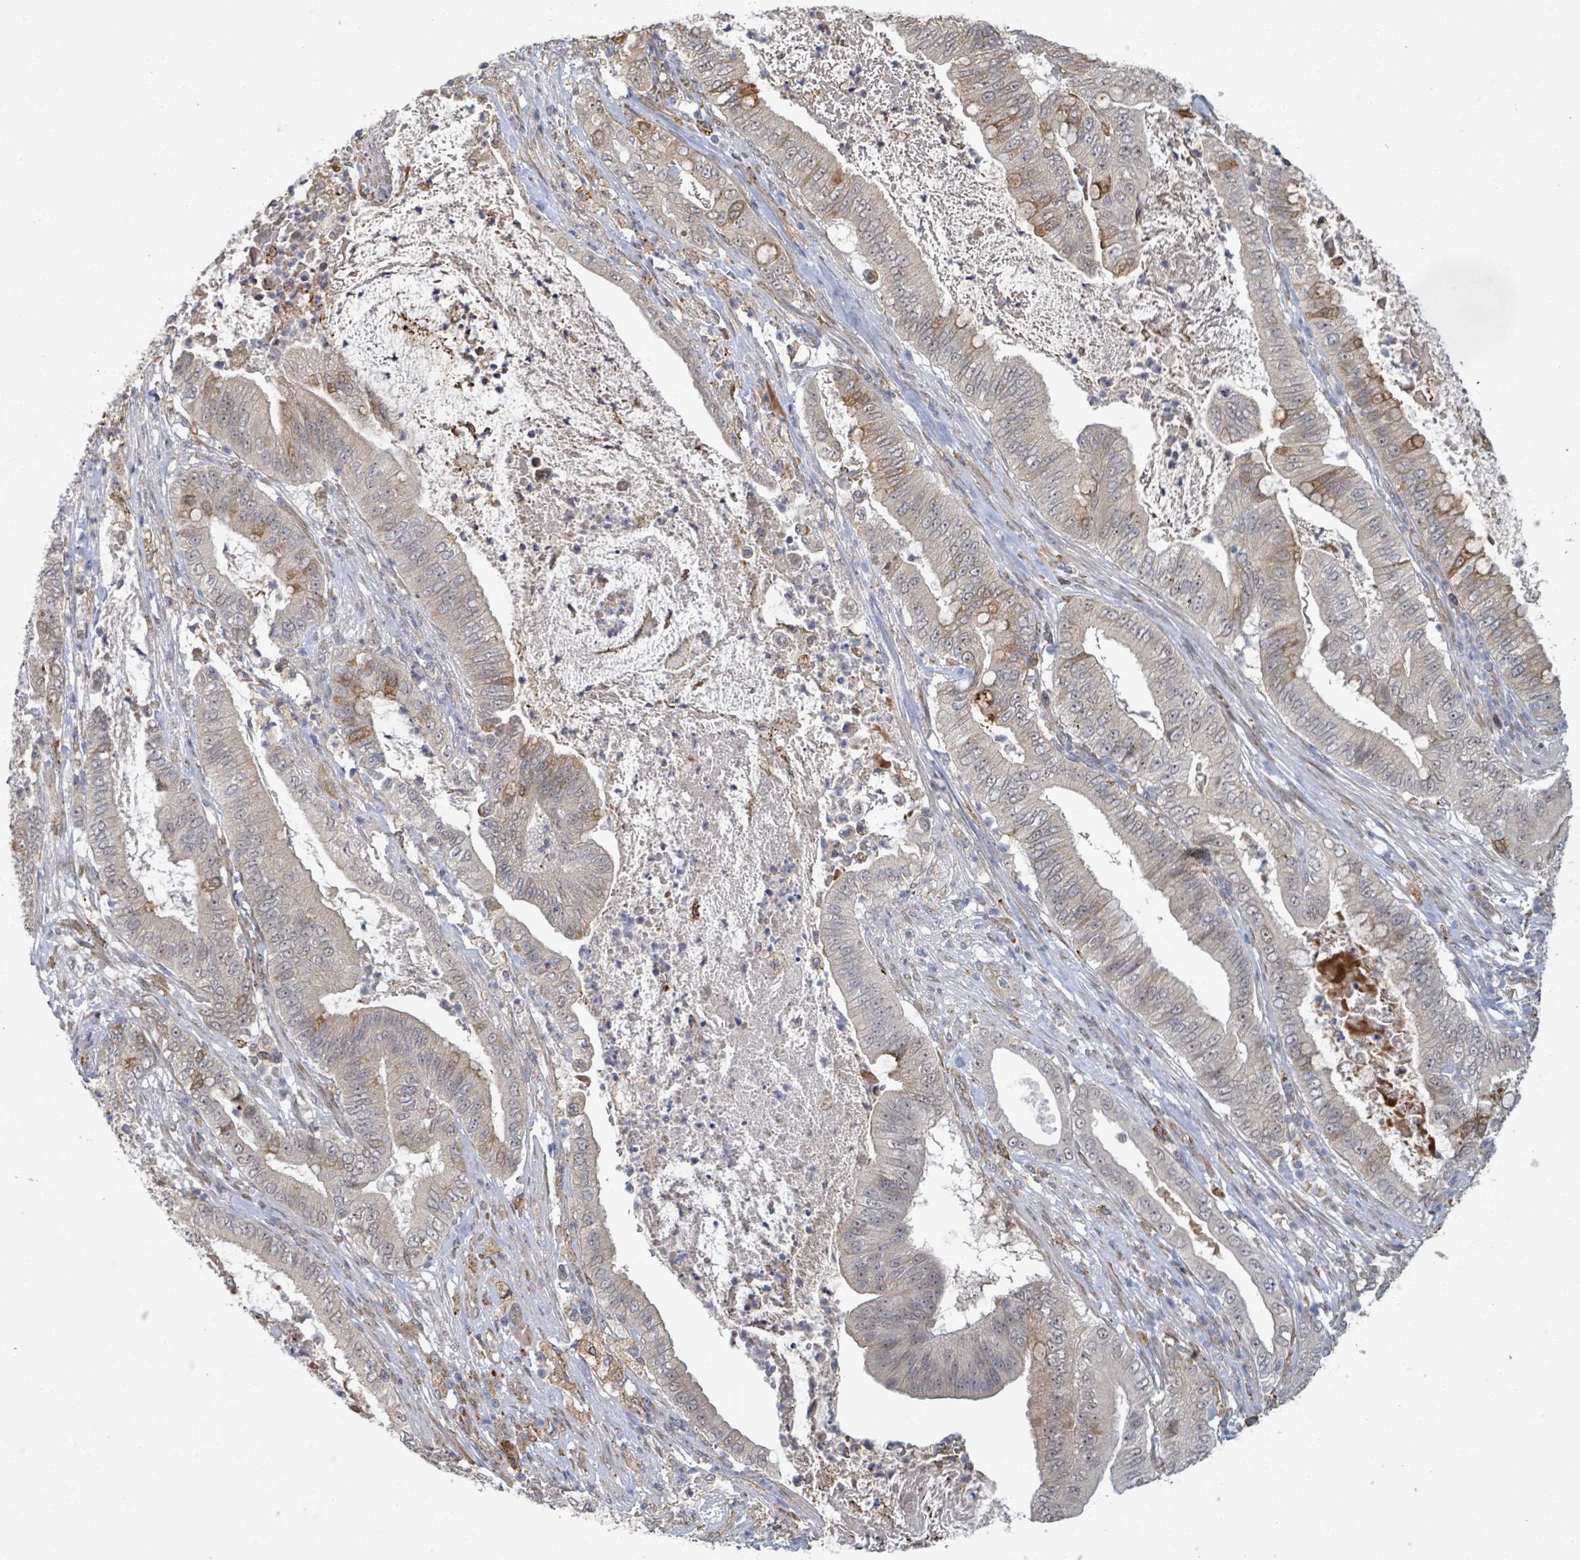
{"staining": {"intensity": "moderate", "quantity": "<25%", "location": "cytoplasmic/membranous"}, "tissue": "pancreatic cancer", "cell_type": "Tumor cells", "image_type": "cancer", "snomed": [{"axis": "morphology", "description": "Adenocarcinoma, NOS"}, {"axis": "topography", "description": "Pancreas"}], "caption": "Immunohistochemistry image of pancreatic cancer stained for a protein (brown), which displays low levels of moderate cytoplasmic/membranous staining in approximately <25% of tumor cells.", "gene": "SHROOM2", "patient": {"sex": "male", "age": 71}}